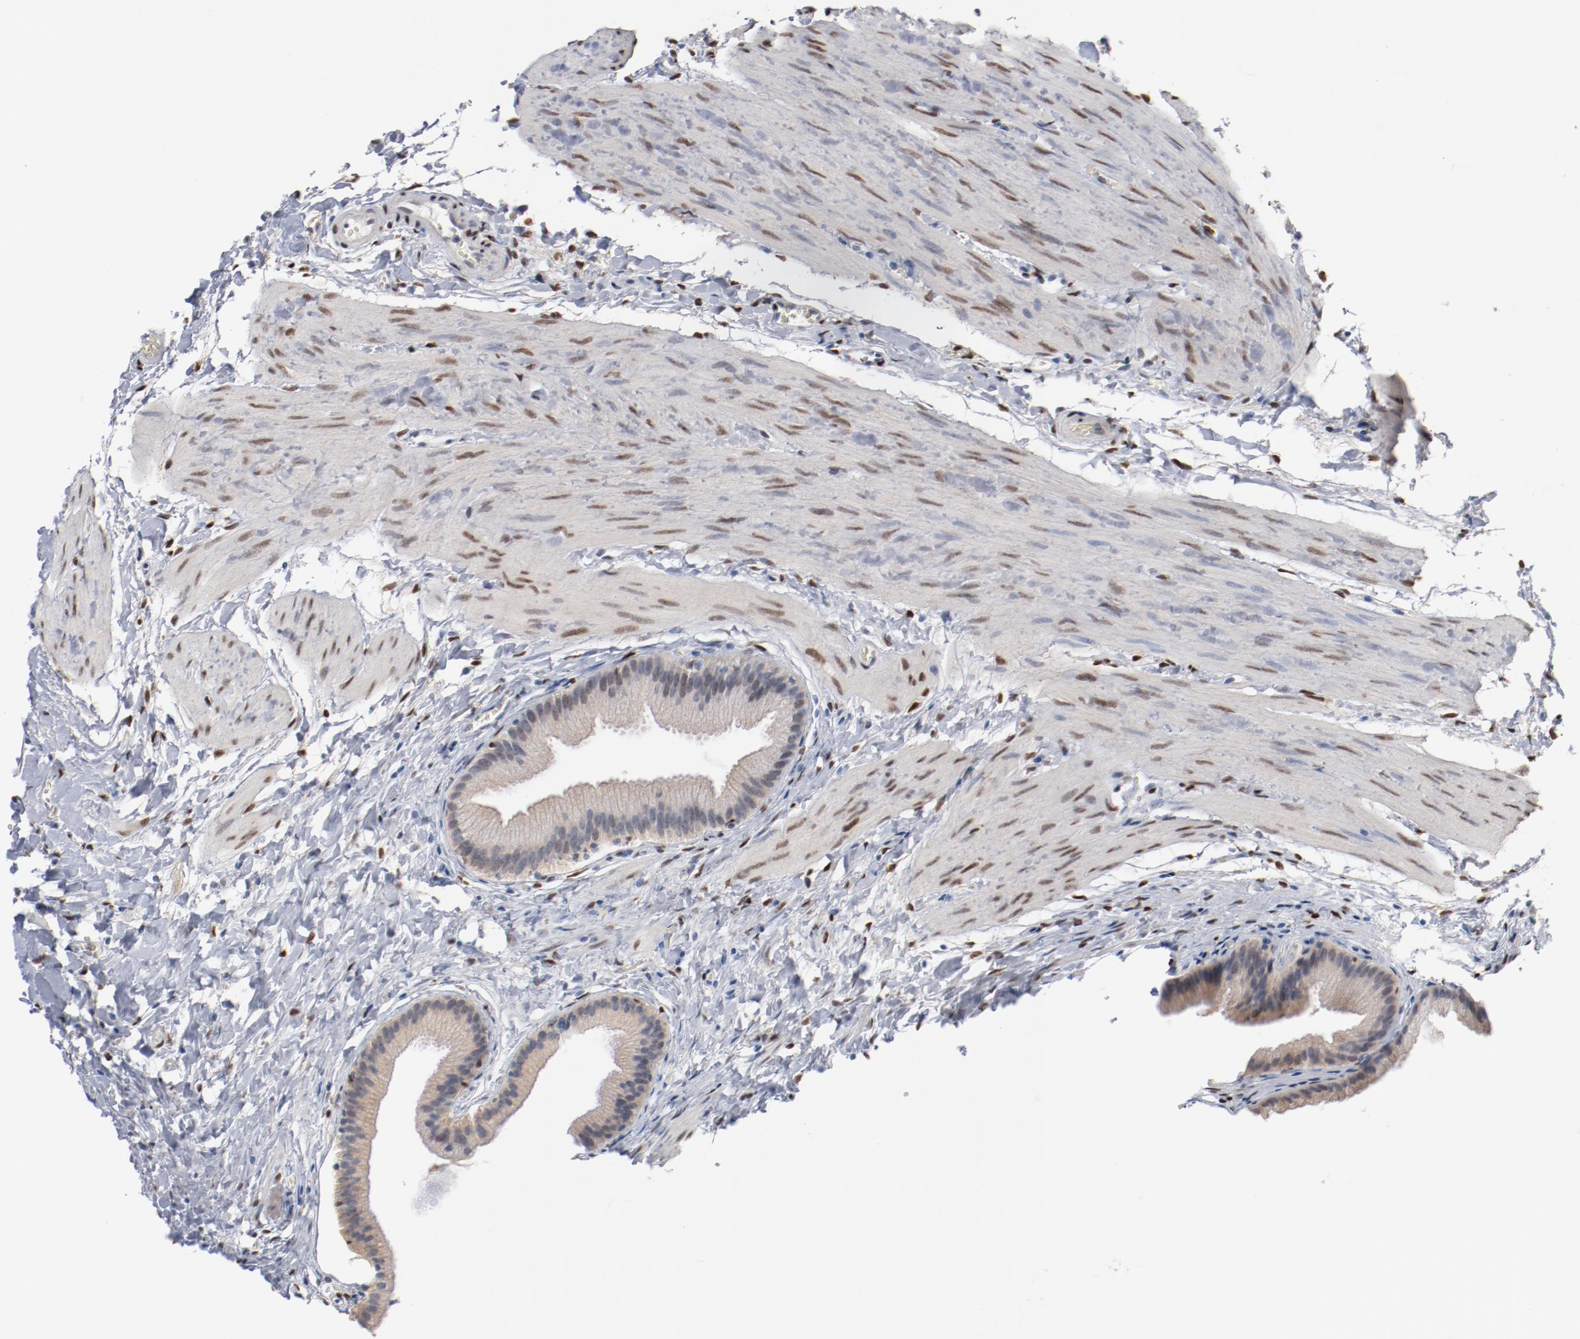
{"staining": {"intensity": "negative", "quantity": "none", "location": "none"}, "tissue": "gallbladder", "cell_type": "Glandular cells", "image_type": "normal", "snomed": [{"axis": "morphology", "description": "Normal tissue, NOS"}, {"axis": "topography", "description": "Gallbladder"}], "caption": "The histopathology image demonstrates no staining of glandular cells in normal gallbladder. (DAB immunohistochemistry (IHC), high magnification).", "gene": "ZEB2", "patient": {"sex": "female", "age": 63}}